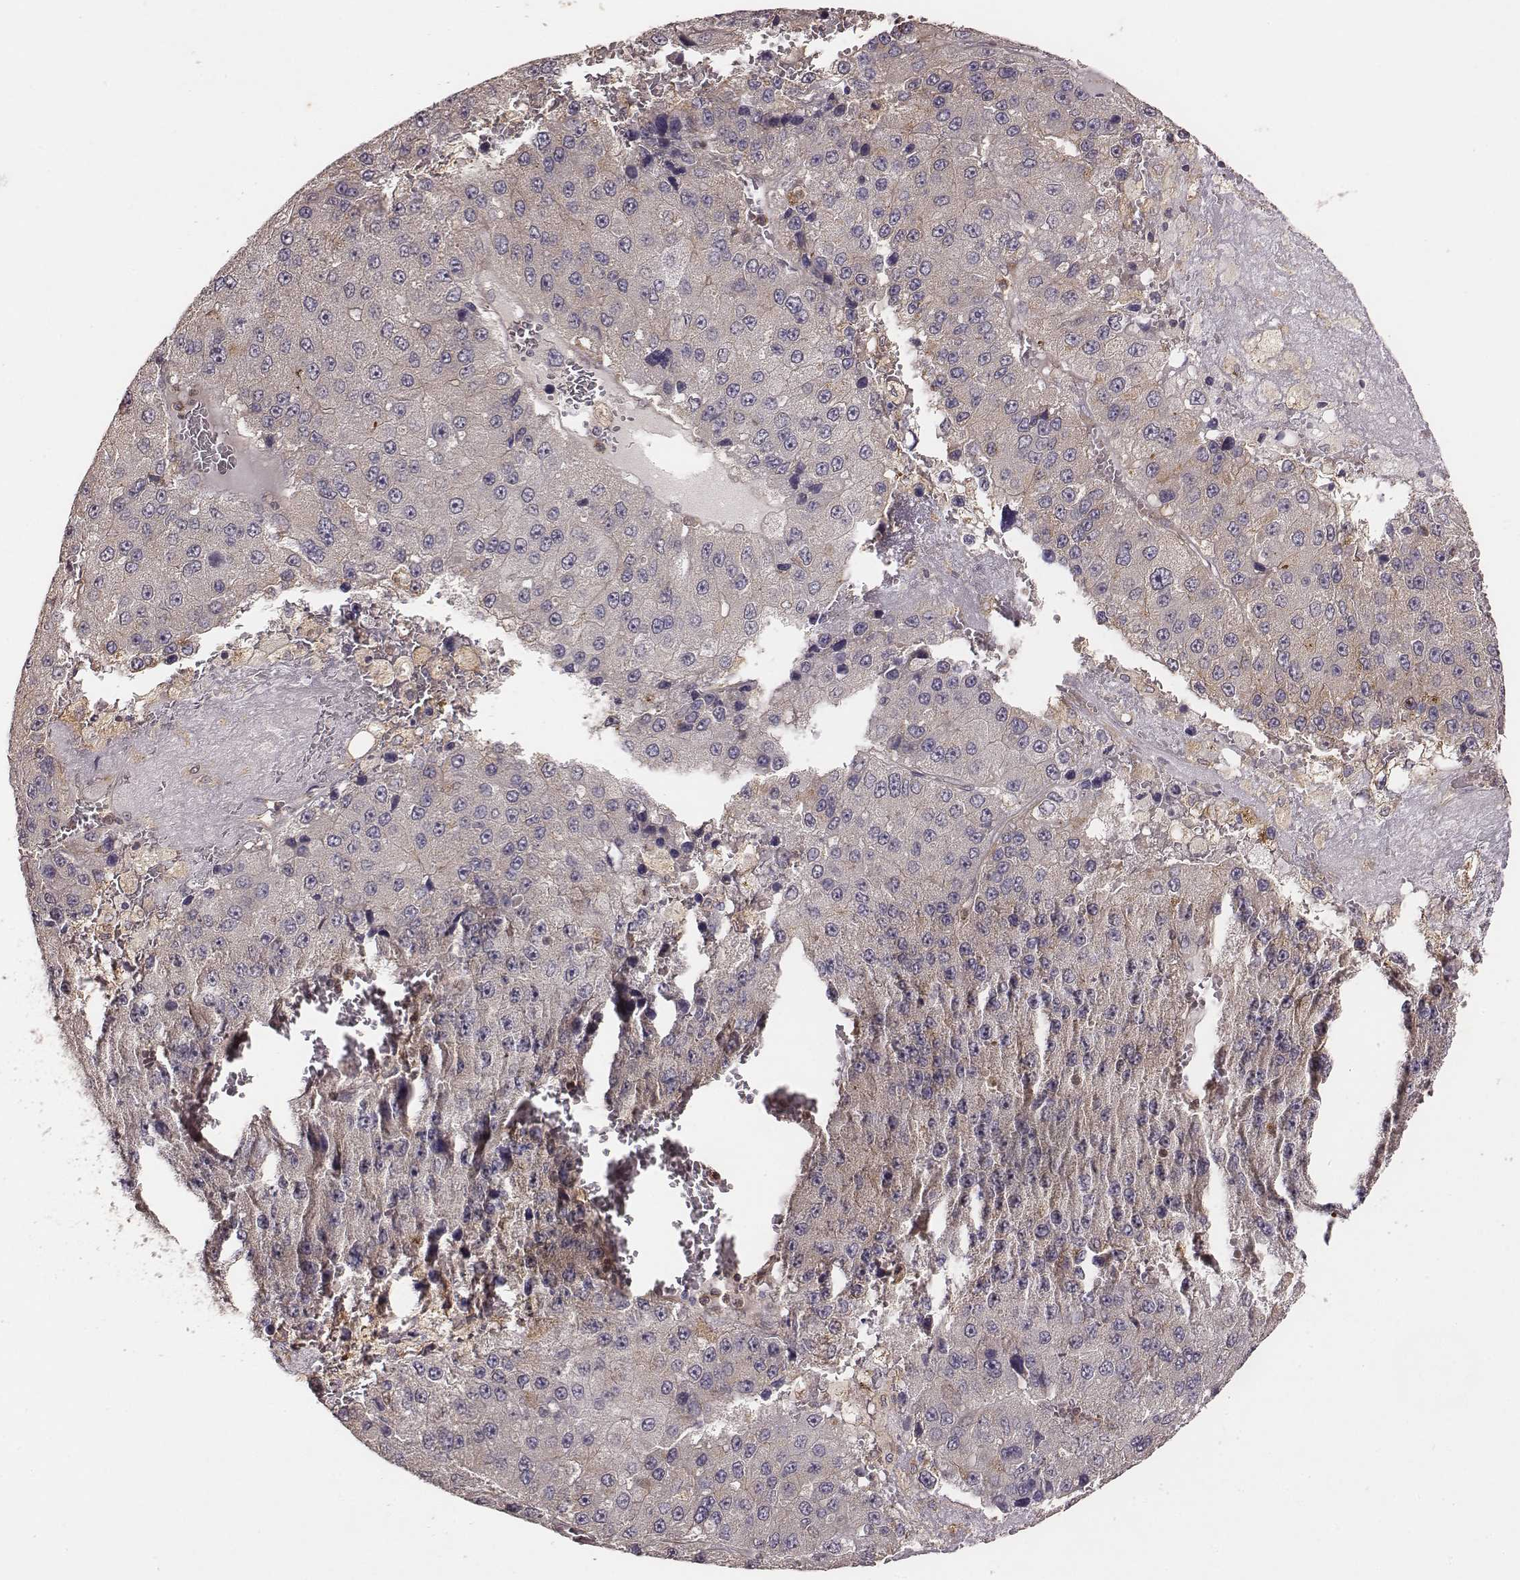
{"staining": {"intensity": "negative", "quantity": "none", "location": "none"}, "tissue": "liver cancer", "cell_type": "Tumor cells", "image_type": "cancer", "snomed": [{"axis": "morphology", "description": "Carcinoma, Hepatocellular, NOS"}, {"axis": "topography", "description": "Liver"}], "caption": "Immunohistochemistry photomicrograph of neoplastic tissue: human hepatocellular carcinoma (liver) stained with DAB displays no significant protein positivity in tumor cells.", "gene": "VPS26A", "patient": {"sex": "female", "age": 73}}